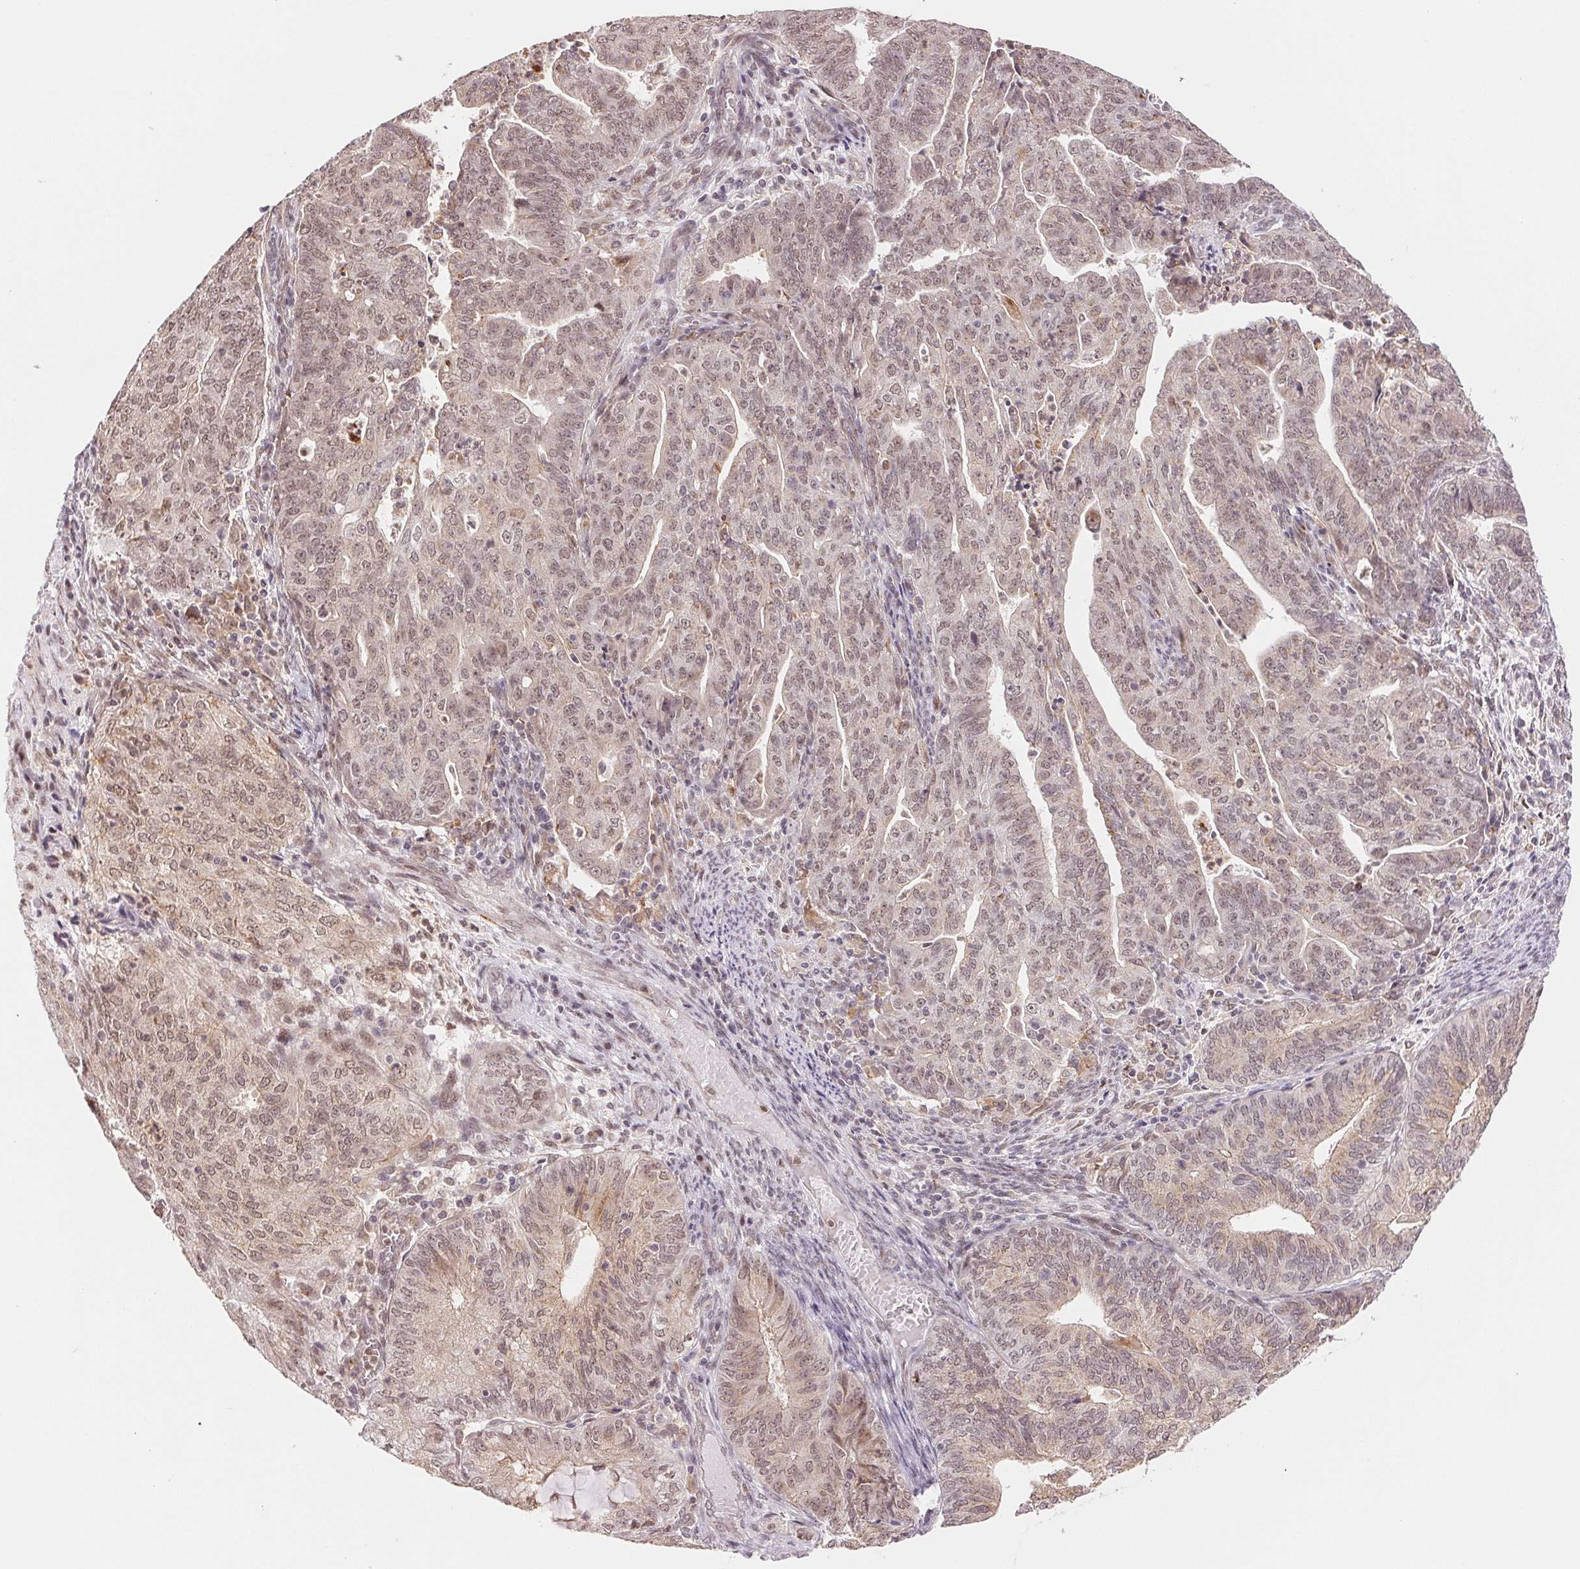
{"staining": {"intensity": "weak", "quantity": ">75%", "location": "nuclear"}, "tissue": "endometrial cancer", "cell_type": "Tumor cells", "image_type": "cancer", "snomed": [{"axis": "morphology", "description": "Adenocarcinoma, NOS"}, {"axis": "topography", "description": "Endometrium"}], "caption": "Immunohistochemical staining of human adenocarcinoma (endometrial) displays low levels of weak nuclear protein positivity in about >75% of tumor cells.", "gene": "GRHL3", "patient": {"sex": "female", "age": 82}}